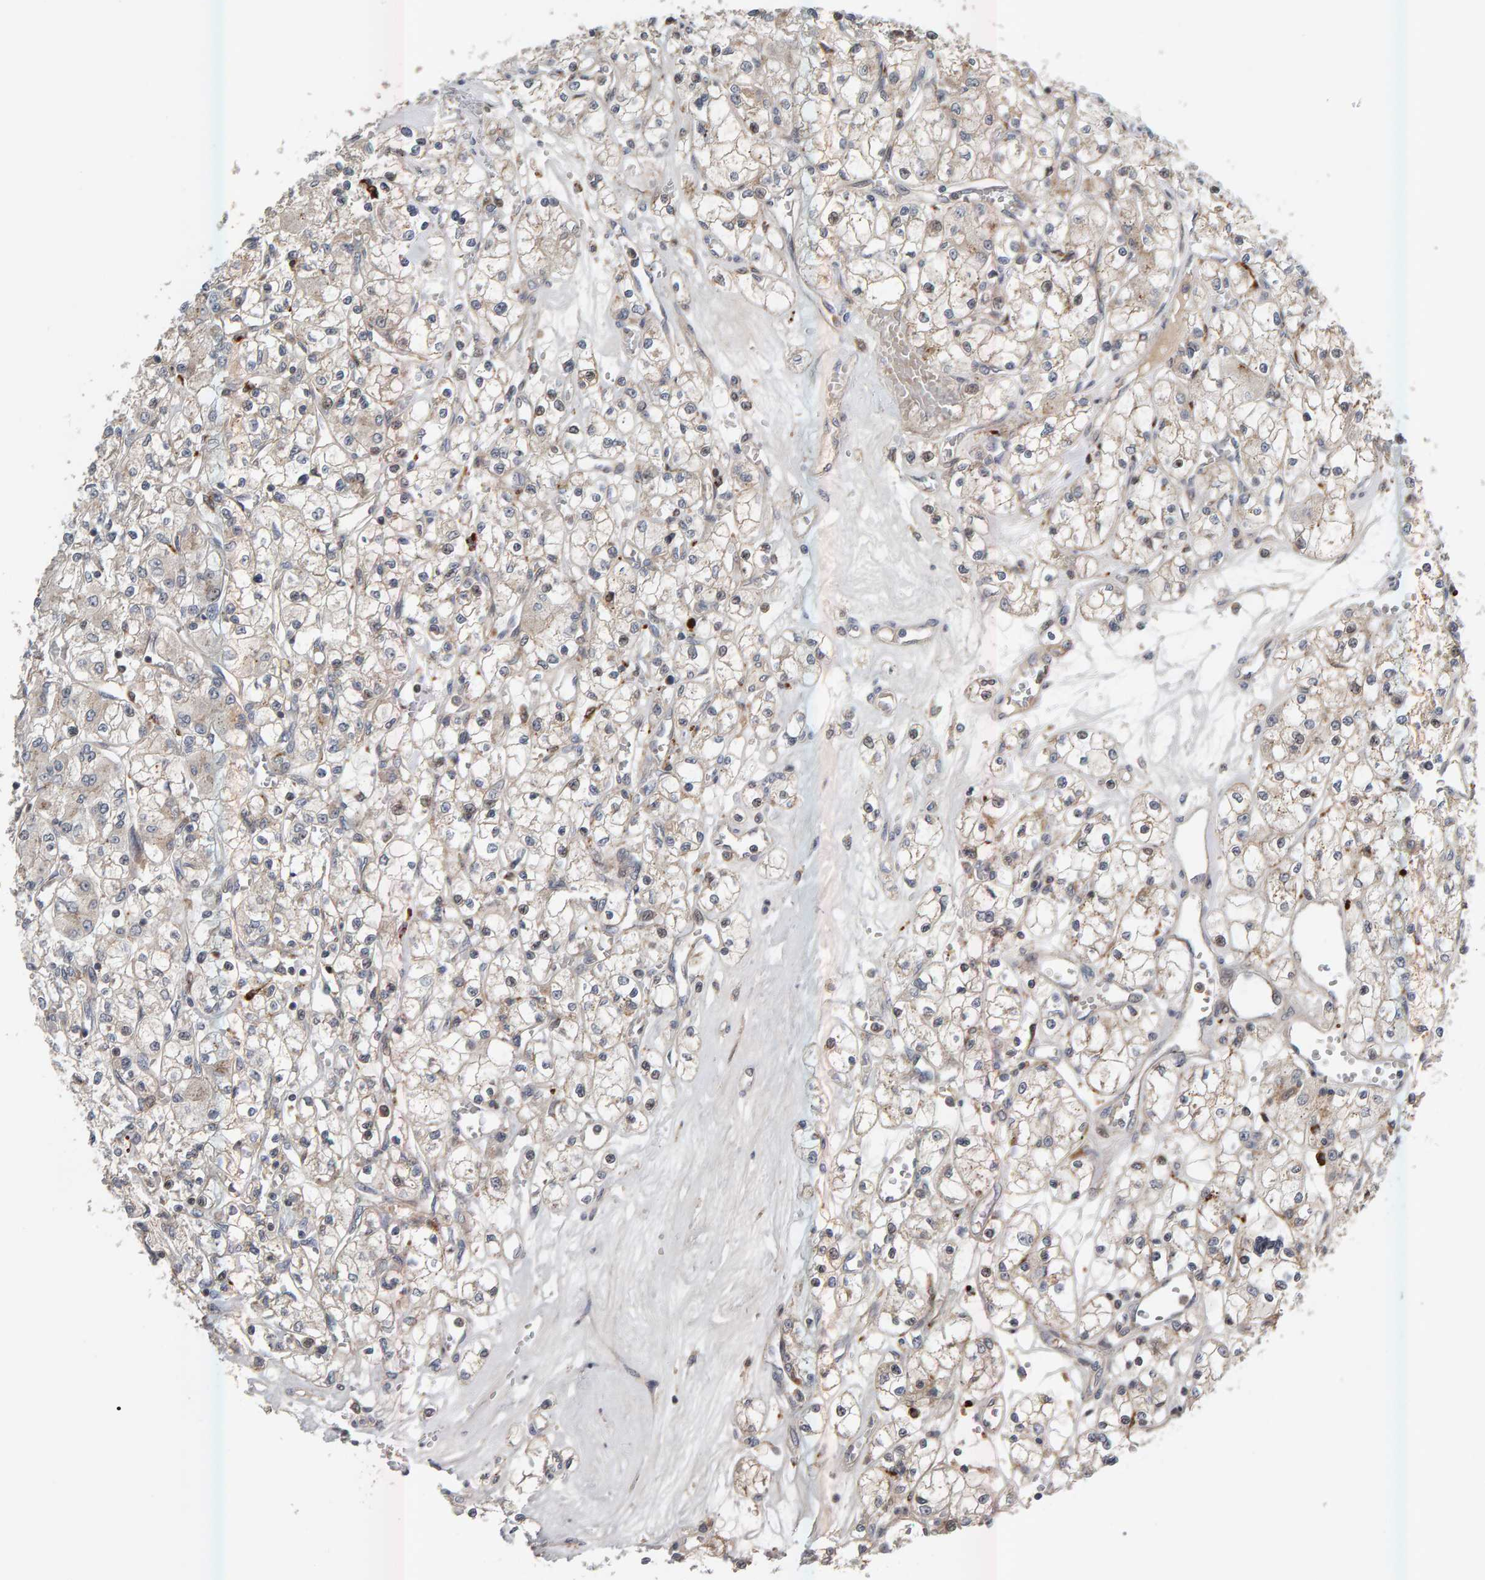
{"staining": {"intensity": "weak", "quantity": "<25%", "location": "cytoplasmic/membranous"}, "tissue": "renal cancer", "cell_type": "Tumor cells", "image_type": "cancer", "snomed": [{"axis": "morphology", "description": "Adenocarcinoma, NOS"}, {"axis": "topography", "description": "Kidney"}], "caption": "Human renal adenocarcinoma stained for a protein using IHC displays no positivity in tumor cells.", "gene": "ZNF160", "patient": {"sex": "female", "age": 59}}